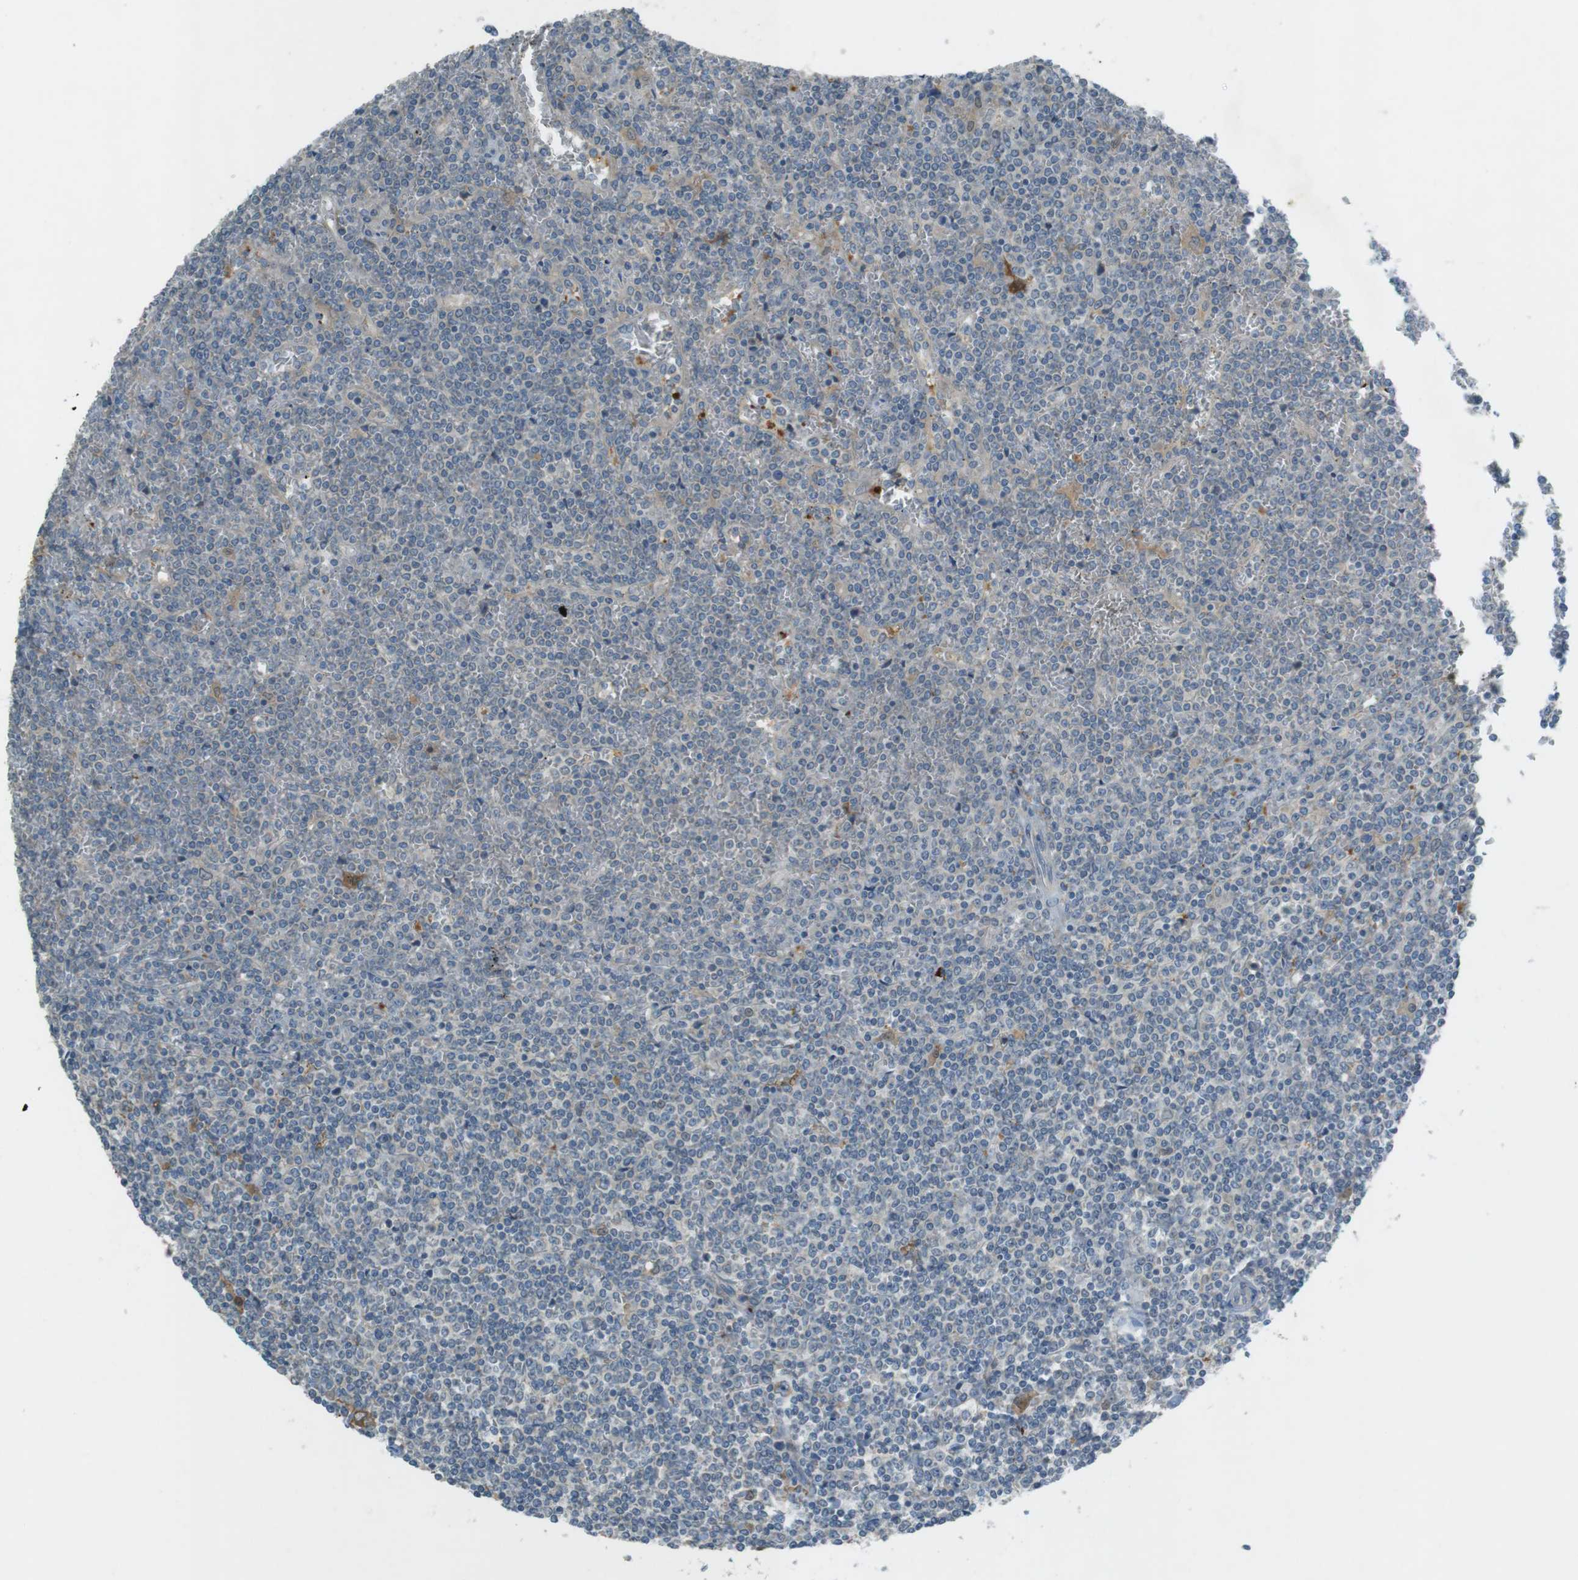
{"staining": {"intensity": "negative", "quantity": "none", "location": "none"}, "tissue": "lymphoma", "cell_type": "Tumor cells", "image_type": "cancer", "snomed": [{"axis": "morphology", "description": "Malignant lymphoma, non-Hodgkin's type, Low grade"}, {"axis": "topography", "description": "Spleen"}], "caption": "Low-grade malignant lymphoma, non-Hodgkin's type stained for a protein using immunohistochemistry reveals no positivity tumor cells.", "gene": "TMEM41B", "patient": {"sex": "female", "age": 19}}